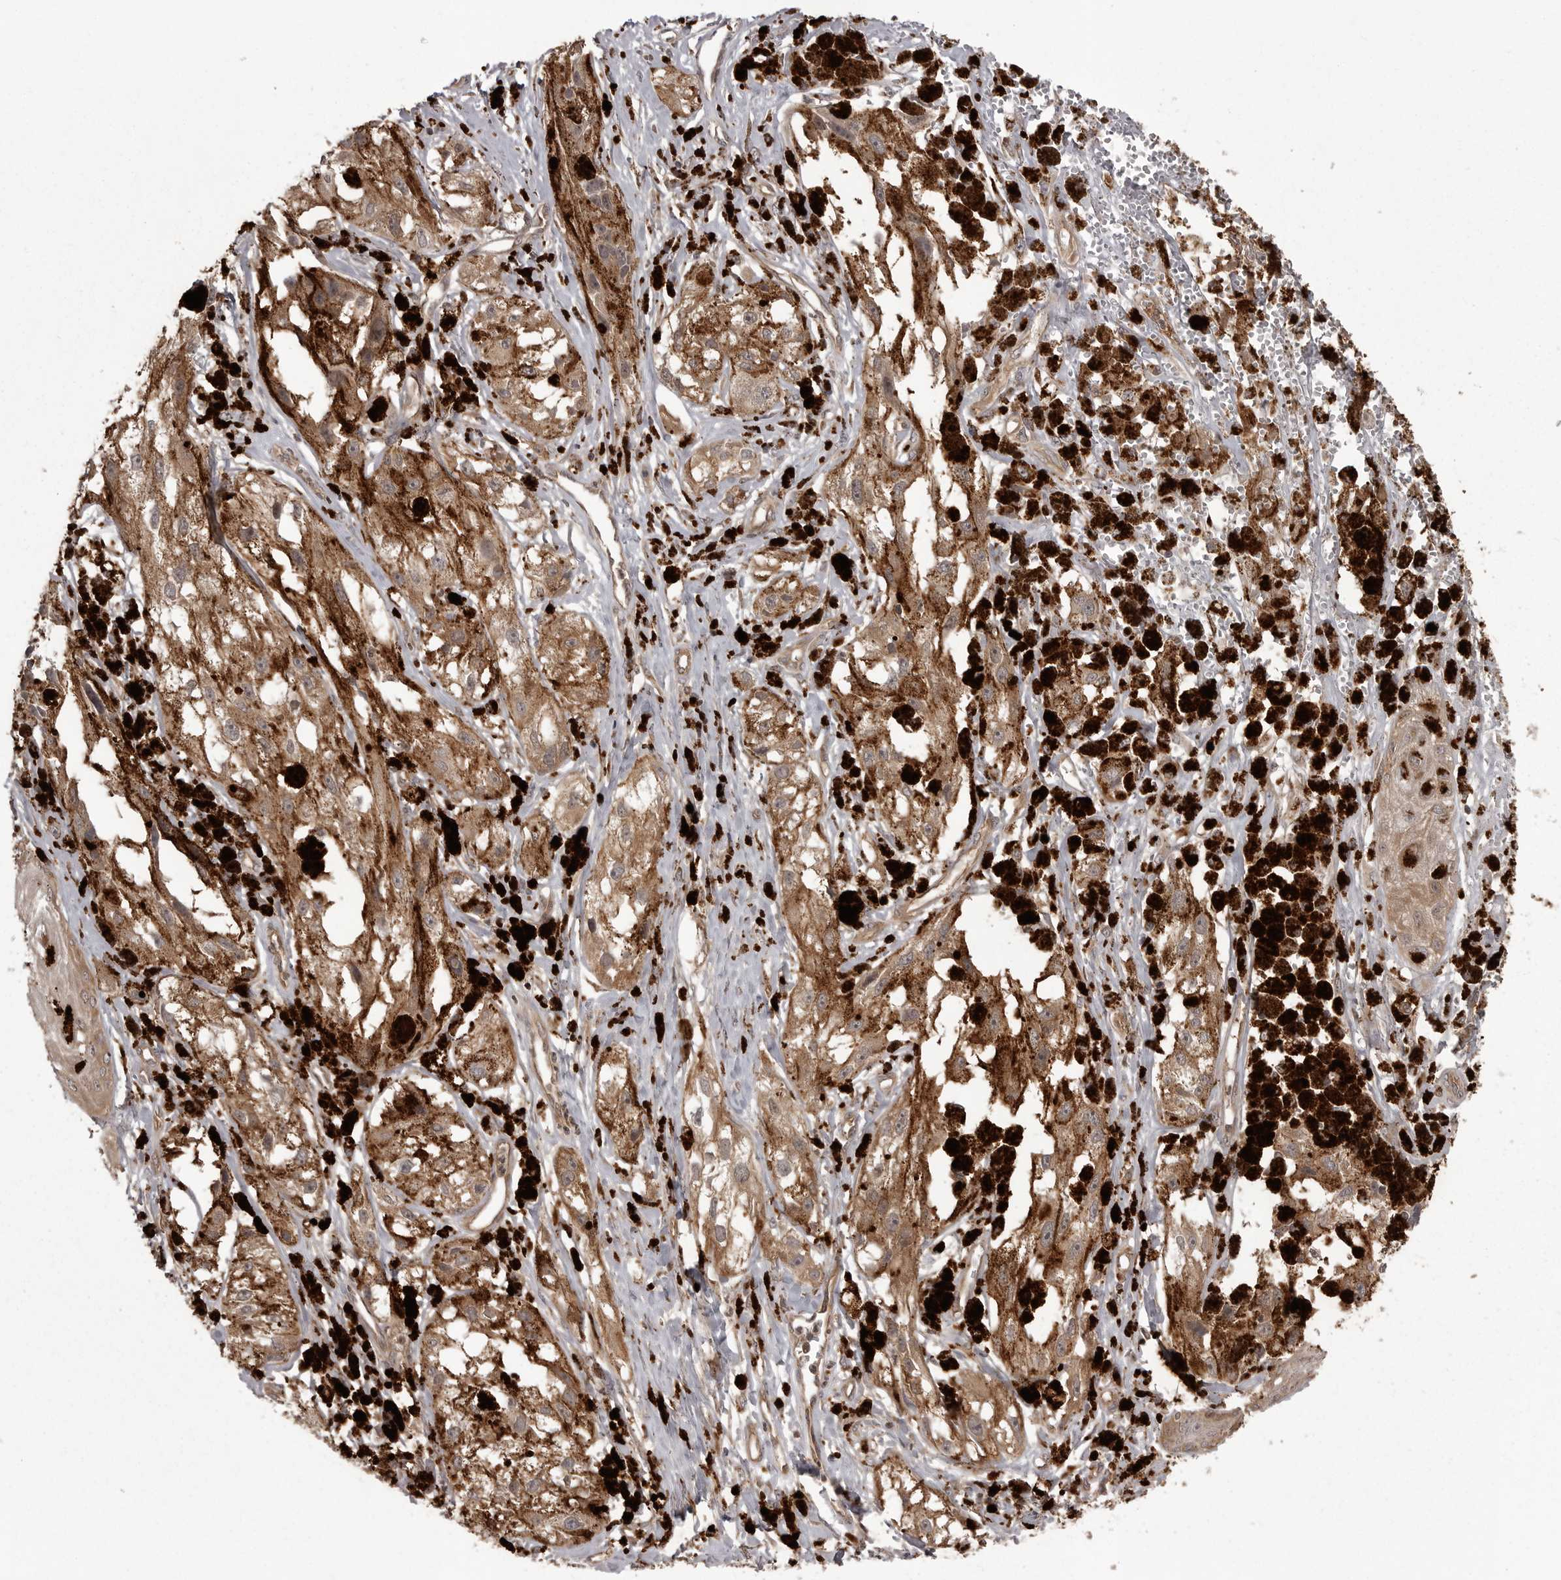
{"staining": {"intensity": "weak", "quantity": ">75%", "location": "cytoplasmic/membranous"}, "tissue": "melanoma", "cell_type": "Tumor cells", "image_type": "cancer", "snomed": [{"axis": "morphology", "description": "Malignant melanoma, NOS"}, {"axis": "topography", "description": "Skin"}], "caption": "IHC photomicrograph of neoplastic tissue: malignant melanoma stained using immunohistochemistry displays low levels of weak protein expression localized specifically in the cytoplasmic/membranous of tumor cells, appearing as a cytoplasmic/membranous brown color.", "gene": "STK24", "patient": {"sex": "male", "age": 88}}